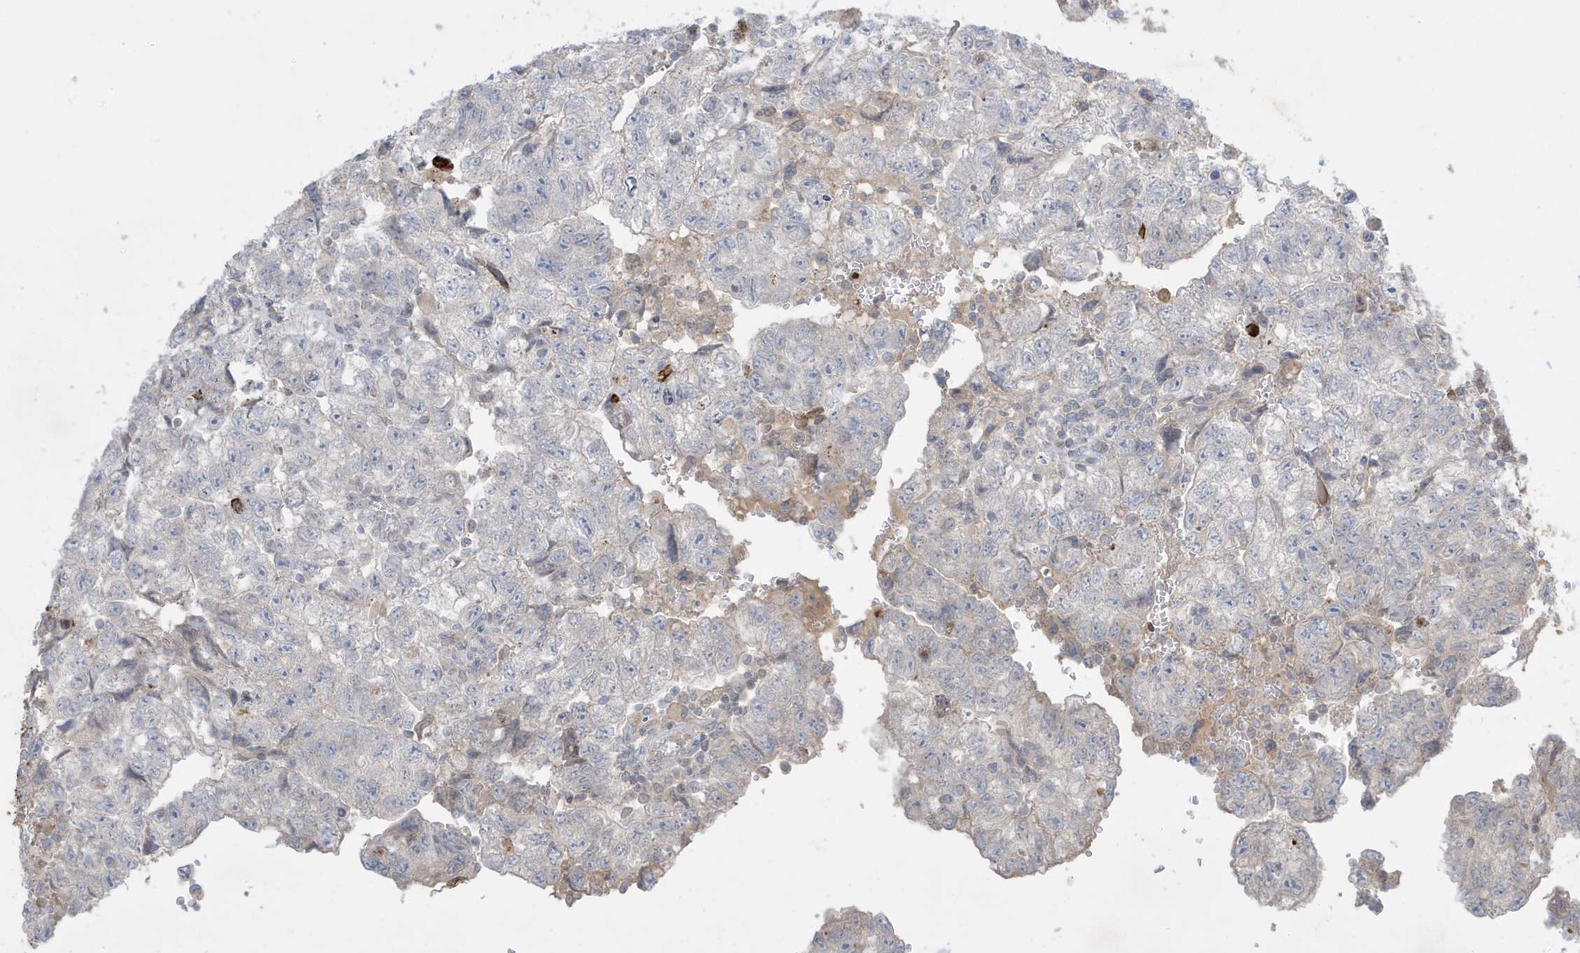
{"staining": {"intensity": "negative", "quantity": "none", "location": "none"}, "tissue": "testis cancer", "cell_type": "Tumor cells", "image_type": "cancer", "snomed": [{"axis": "morphology", "description": "Carcinoma, Embryonal, NOS"}, {"axis": "topography", "description": "Testis"}], "caption": "An image of human testis embryonal carcinoma is negative for staining in tumor cells.", "gene": "FNDC1", "patient": {"sex": "male", "age": 36}}